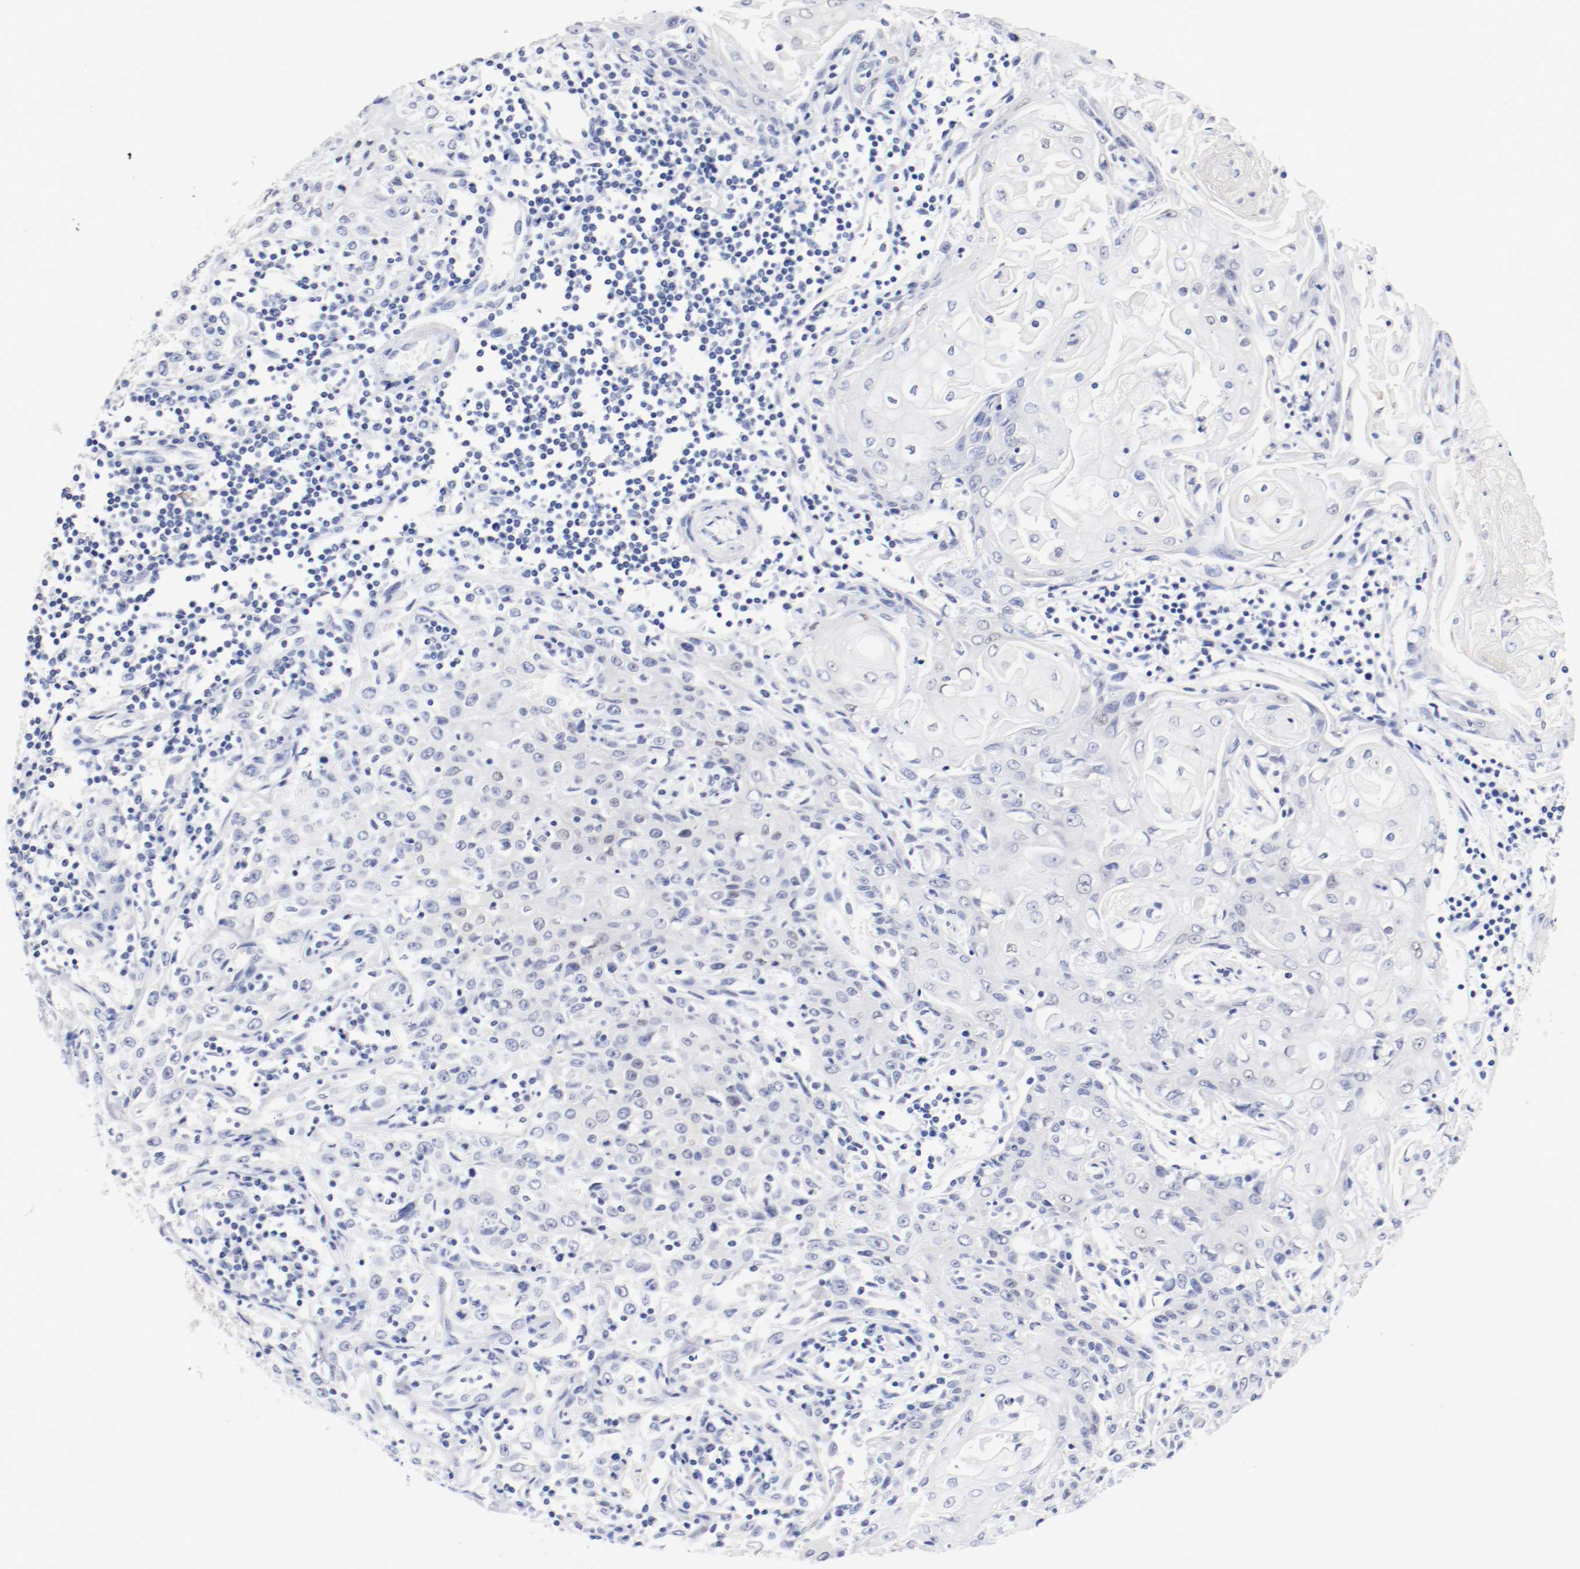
{"staining": {"intensity": "negative", "quantity": "none", "location": "none"}, "tissue": "head and neck cancer", "cell_type": "Tumor cells", "image_type": "cancer", "snomed": [{"axis": "morphology", "description": "Squamous cell carcinoma, NOS"}, {"axis": "topography", "description": "Oral tissue"}, {"axis": "topography", "description": "Head-Neck"}], "caption": "Immunohistochemical staining of head and neck cancer (squamous cell carcinoma) reveals no significant expression in tumor cells.", "gene": "HOMER1", "patient": {"sex": "female", "age": 76}}